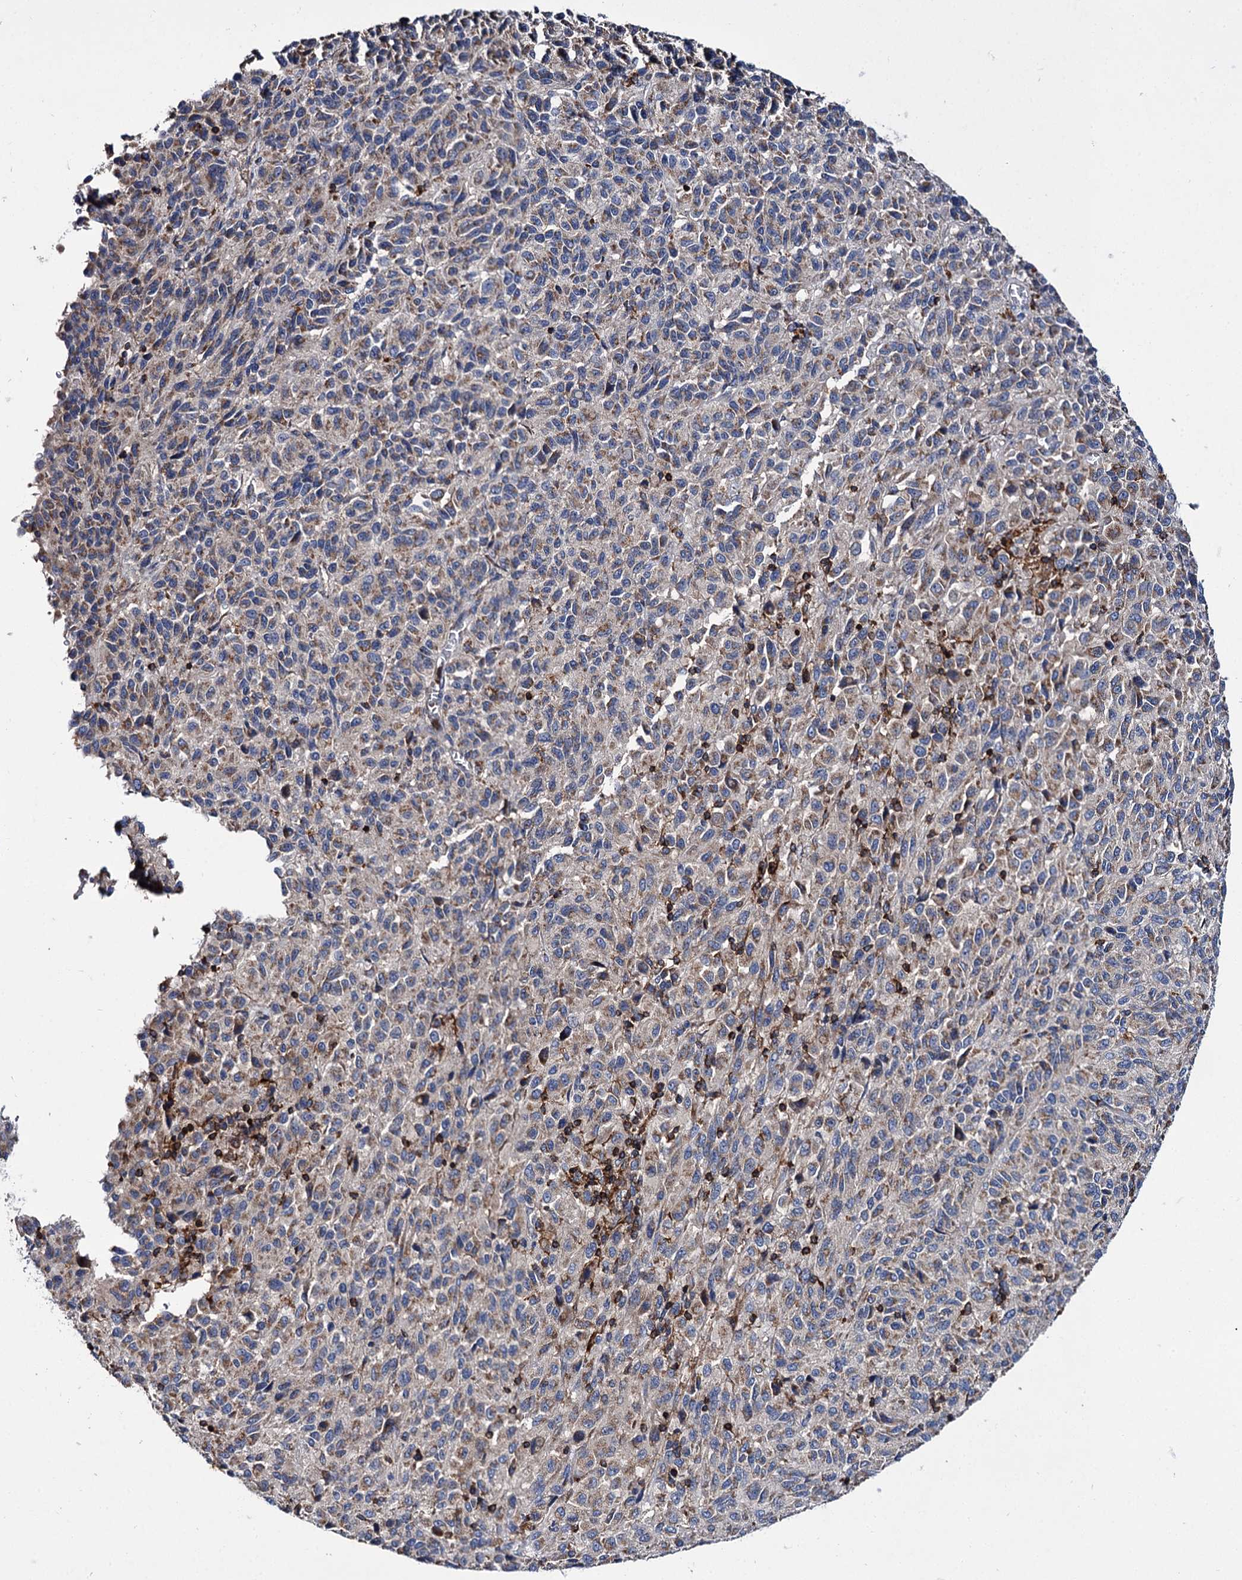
{"staining": {"intensity": "moderate", "quantity": ">75%", "location": "cytoplasmic/membranous"}, "tissue": "melanoma", "cell_type": "Tumor cells", "image_type": "cancer", "snomed": [{"axis": "morphology", "description": "Malignant melanoma, Metastatic site"}, {"axis": "topography", "description": "Lung"}], "caption": "A micrograph of melanoma stained for a protein reveals moderate cytoplasmic/membranous brown staining in tumor cells.", "gene": "UBASH3B", "patient": {"sex": "male", "age": 64}}